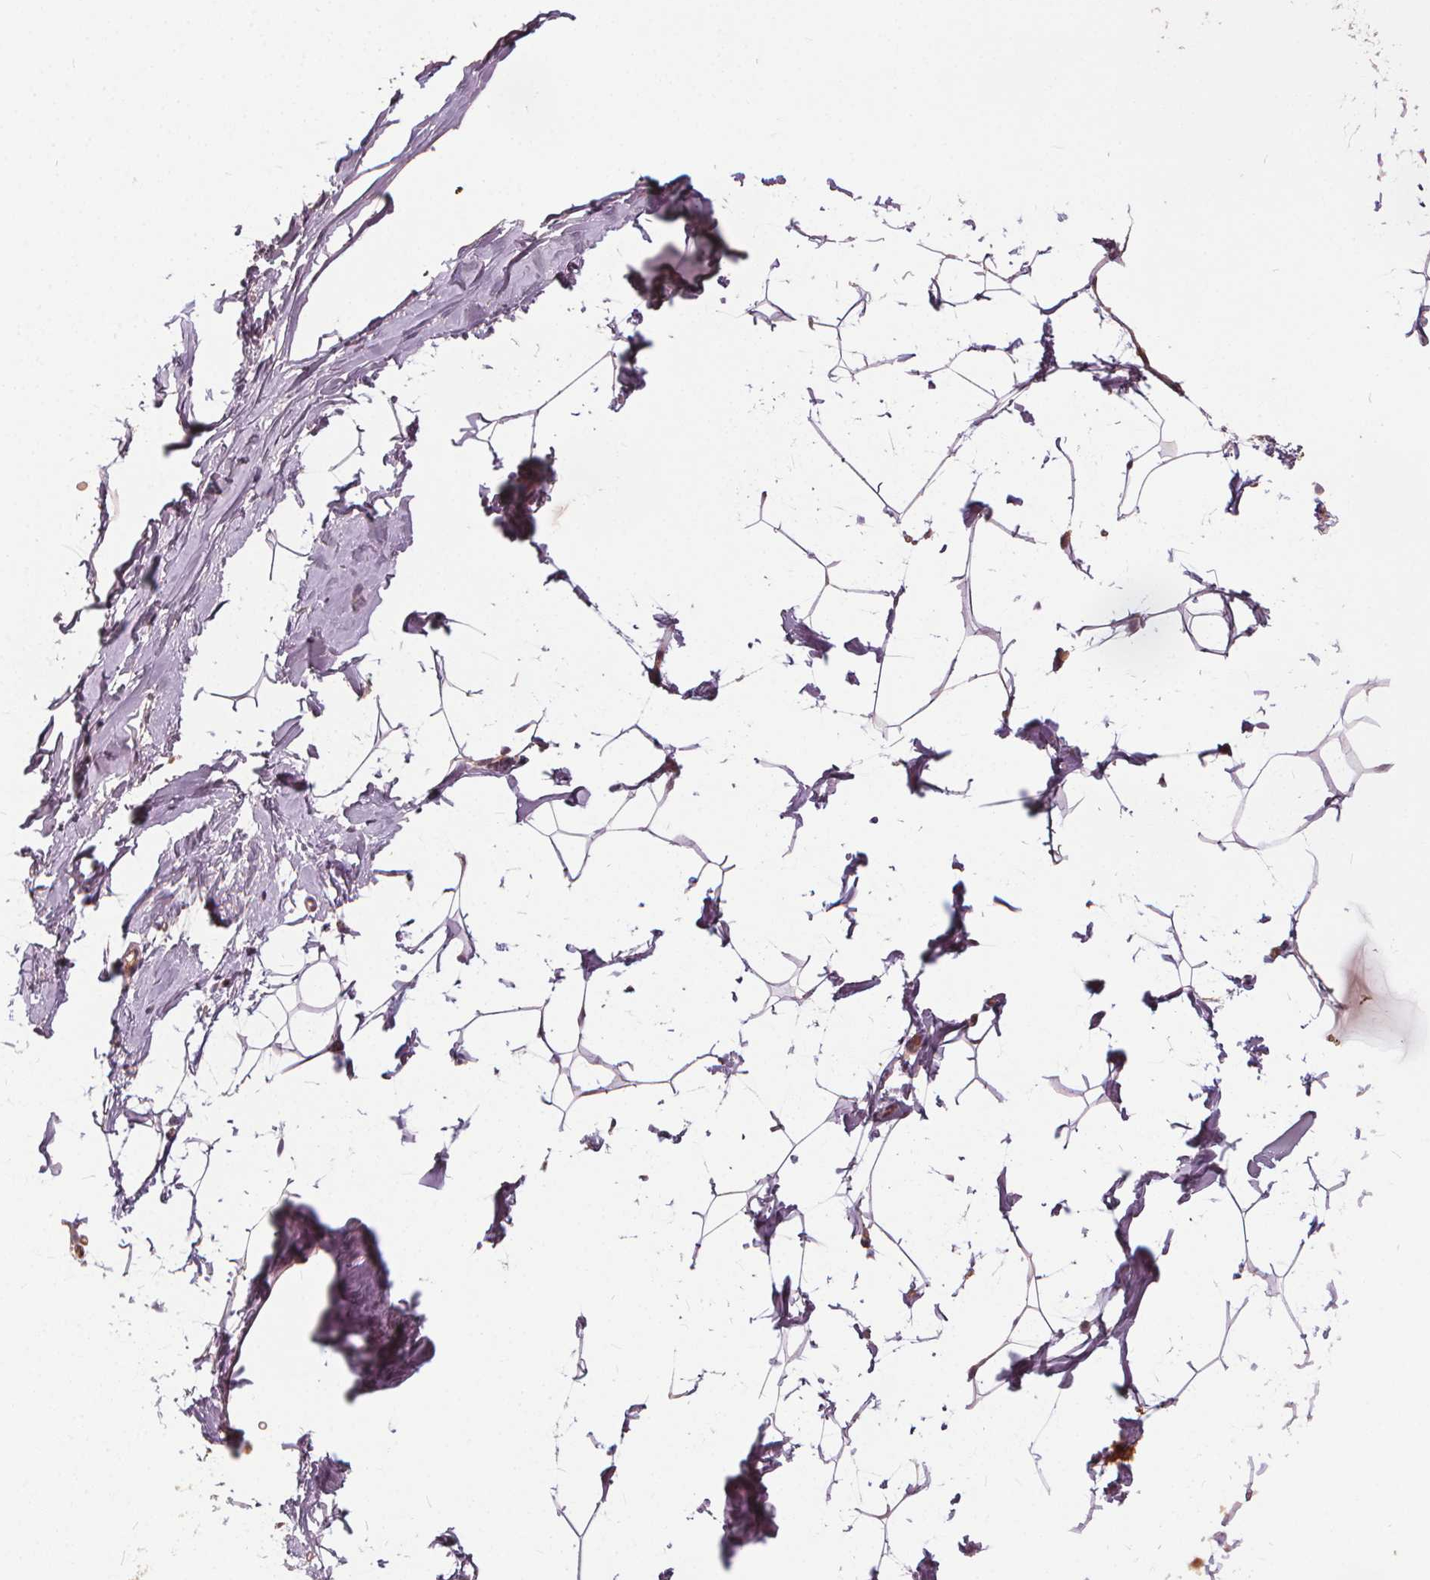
{"staining": {"intensity": "moderate", "quantity": "<25%", "location": "cytoplasmic/membranous"}, "tissue": "breast", "cell_type": "Adipocytes", "image_type": "normal", "snomed": [{"axis": "morphology", "description": "Normal tissue, NOS"}, {"axis": "topography", "description": "Breast"}], "caption": "Unremarkable breast was stained to show a protein in brown. There is low levels of moderate cytoplasmic/membranous expression in about <25% of adipocytes. (DAB (3,3'-diaminobenzidine) IHC with brightfield microscopy, high magnification).", "gene": "IPO13", "patient": {"sex": "female", "age": 32}}